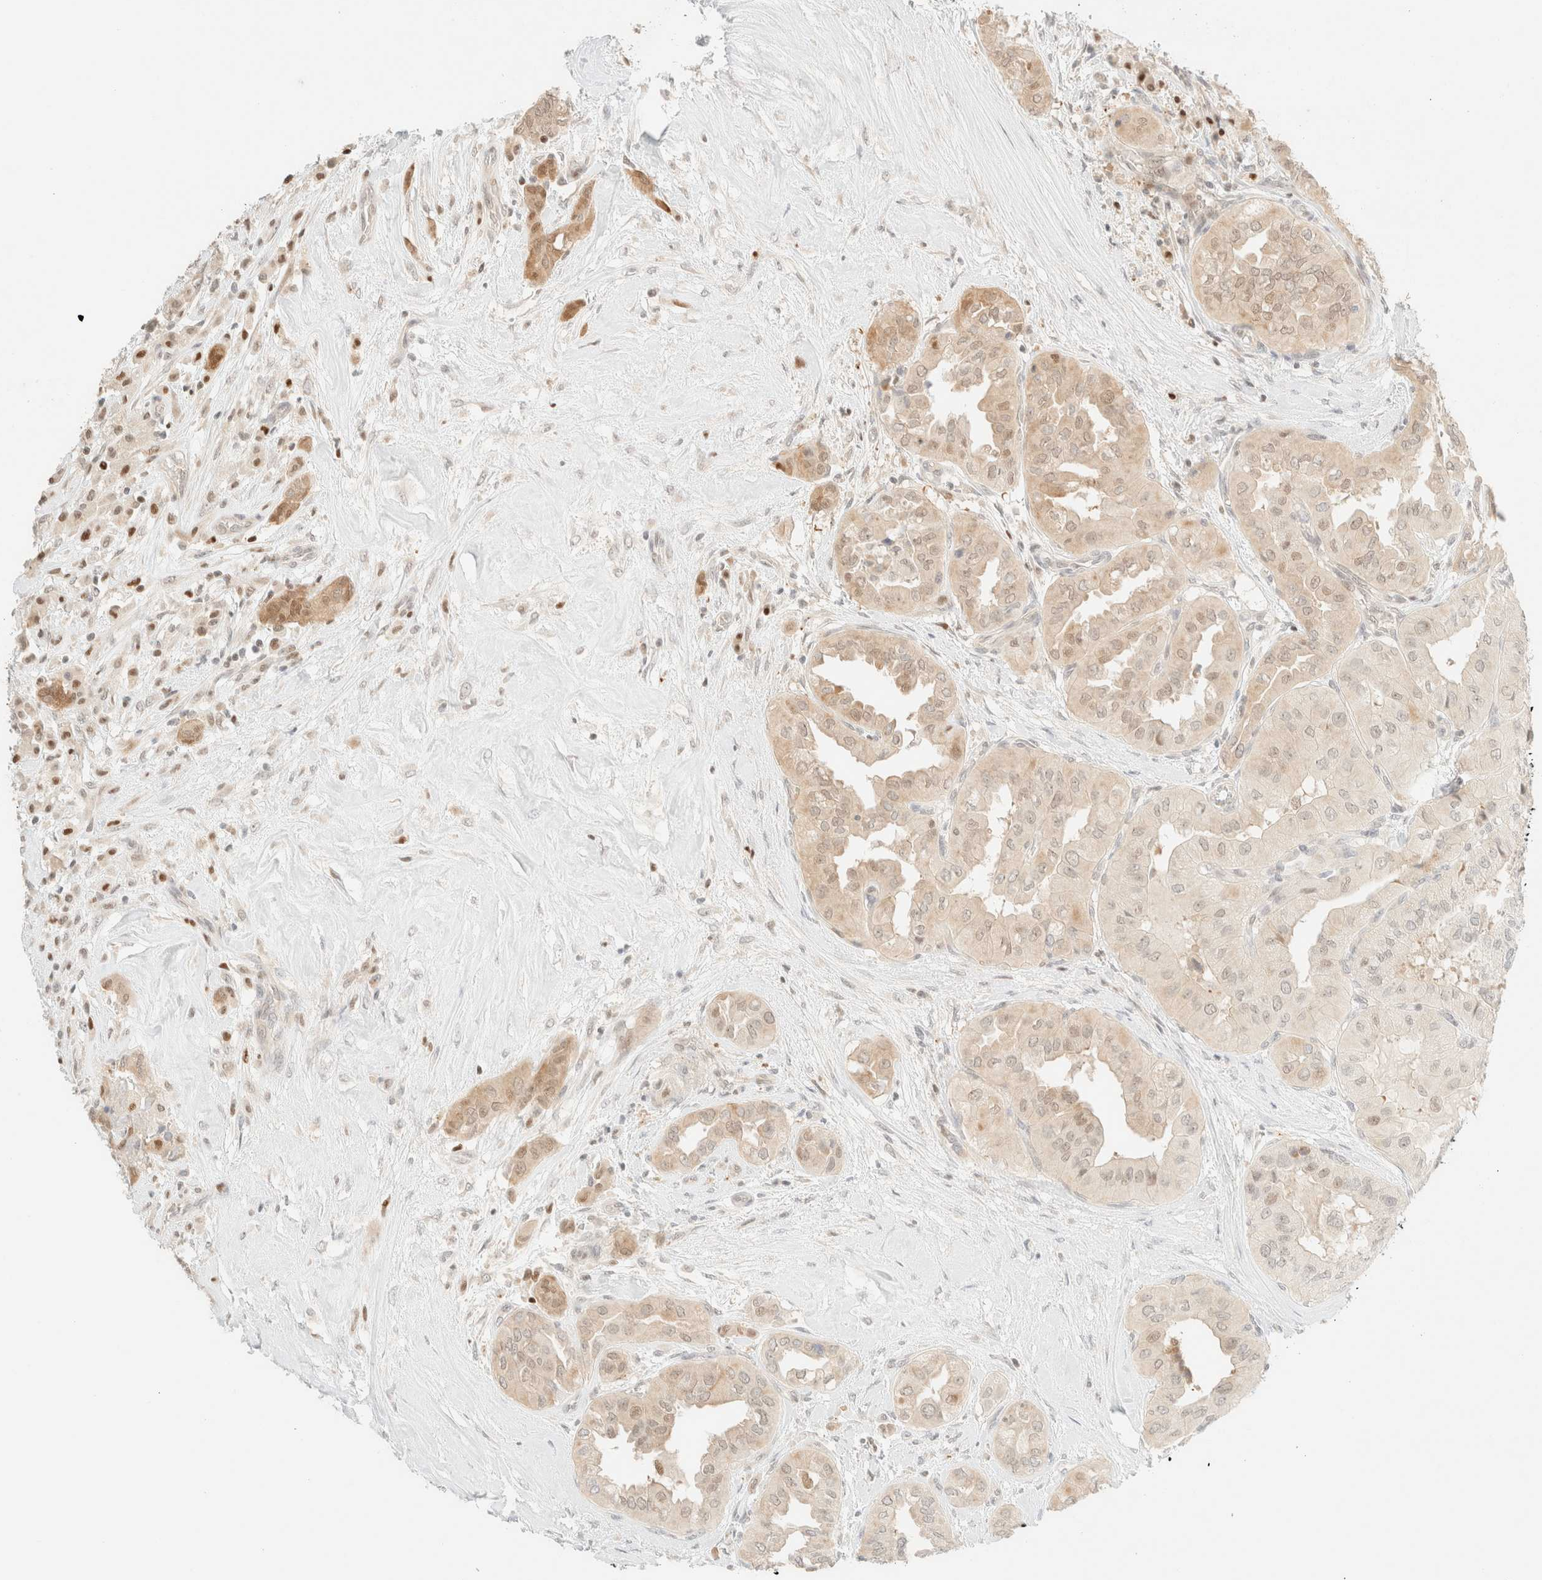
{"staining": {"intensity": "weak", "quantity": "25%-75%", "location": "cytoplasmic/membranous,nuclear"}, "tissue": "thyroid cancer", "cell_type": "Tumor cells", "image_type": "cancer", "snomed": [{"axis": "morphology", "description": "Papillary adenocarcinoma, NOS"}, {"axis": "topography", "description": "Thyroid gland"}], "caption": "Protein staining of thyroid cancer tissue reveals weak cytoplasmic/membranous and nuclear positivity in approximately 25%-75% of tumor cells.", "gene": "TSR1", "patient": {"sex": "female", "age": 59}}